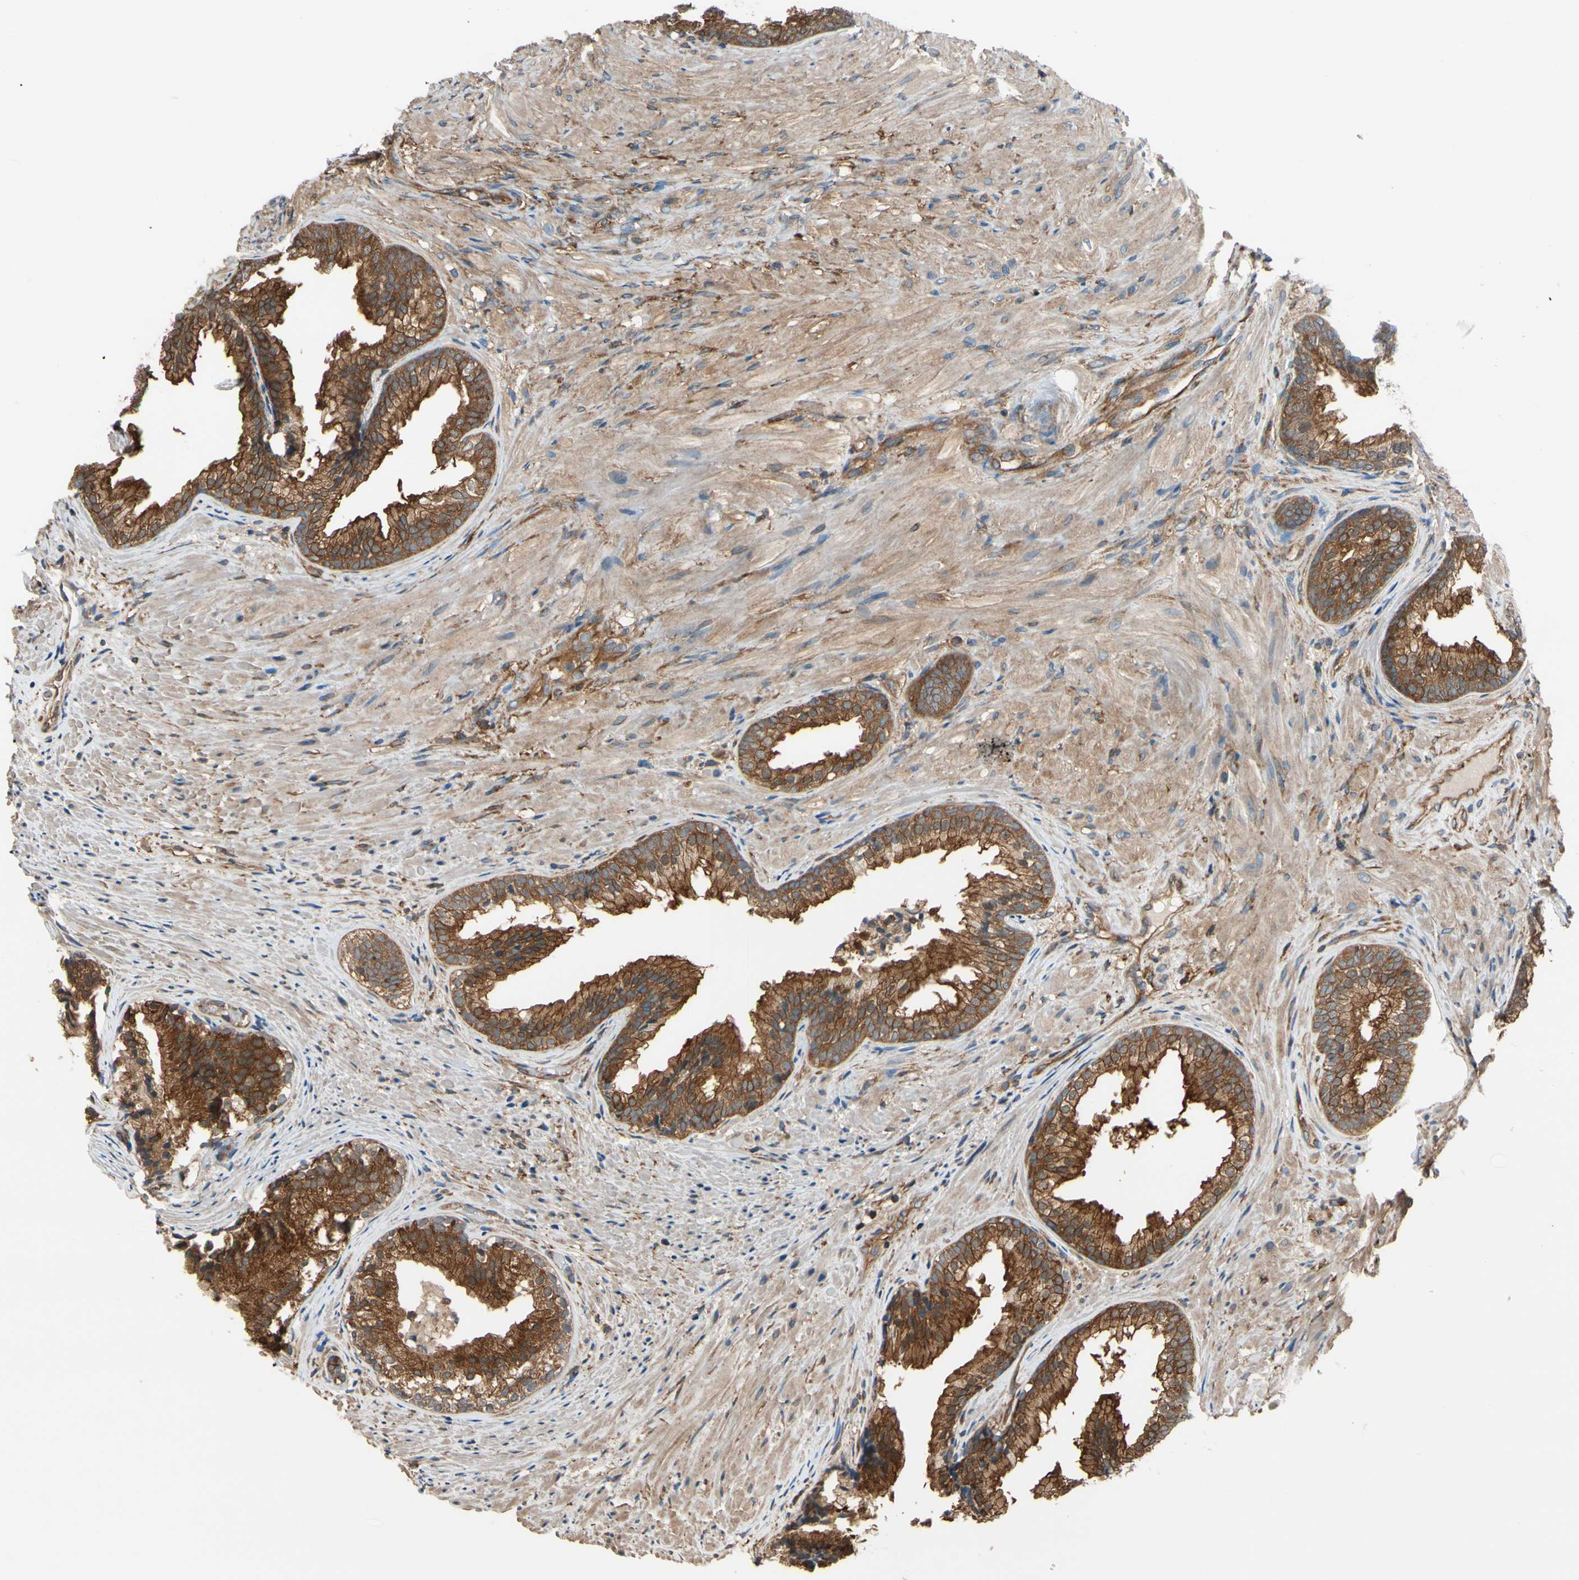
{"staining": {"intensity": "moderate", "quantity": ">75%", "location": "cytoplasmic/membranous"}, "tissue": "prostate", "cell_type": "Glandular cells", "image_type": "normal", "snomed": [{"axis": "morphology", "description": "Normal tissue, NOS"}, {"axis": "topography", "description": "Prostate"}], "caption": "Immunohistochemistry micrograph of benign prostate: human prostate stained using immunohistochemistry reveals medium levels of moderate protein expression localized specifically in the cytoplasmic/membranous of glandular cells, appearing as a cytoplasmic/membranous brown color.", "gene": "EPS15", "patient": {"sex": "male", "age": 76}}